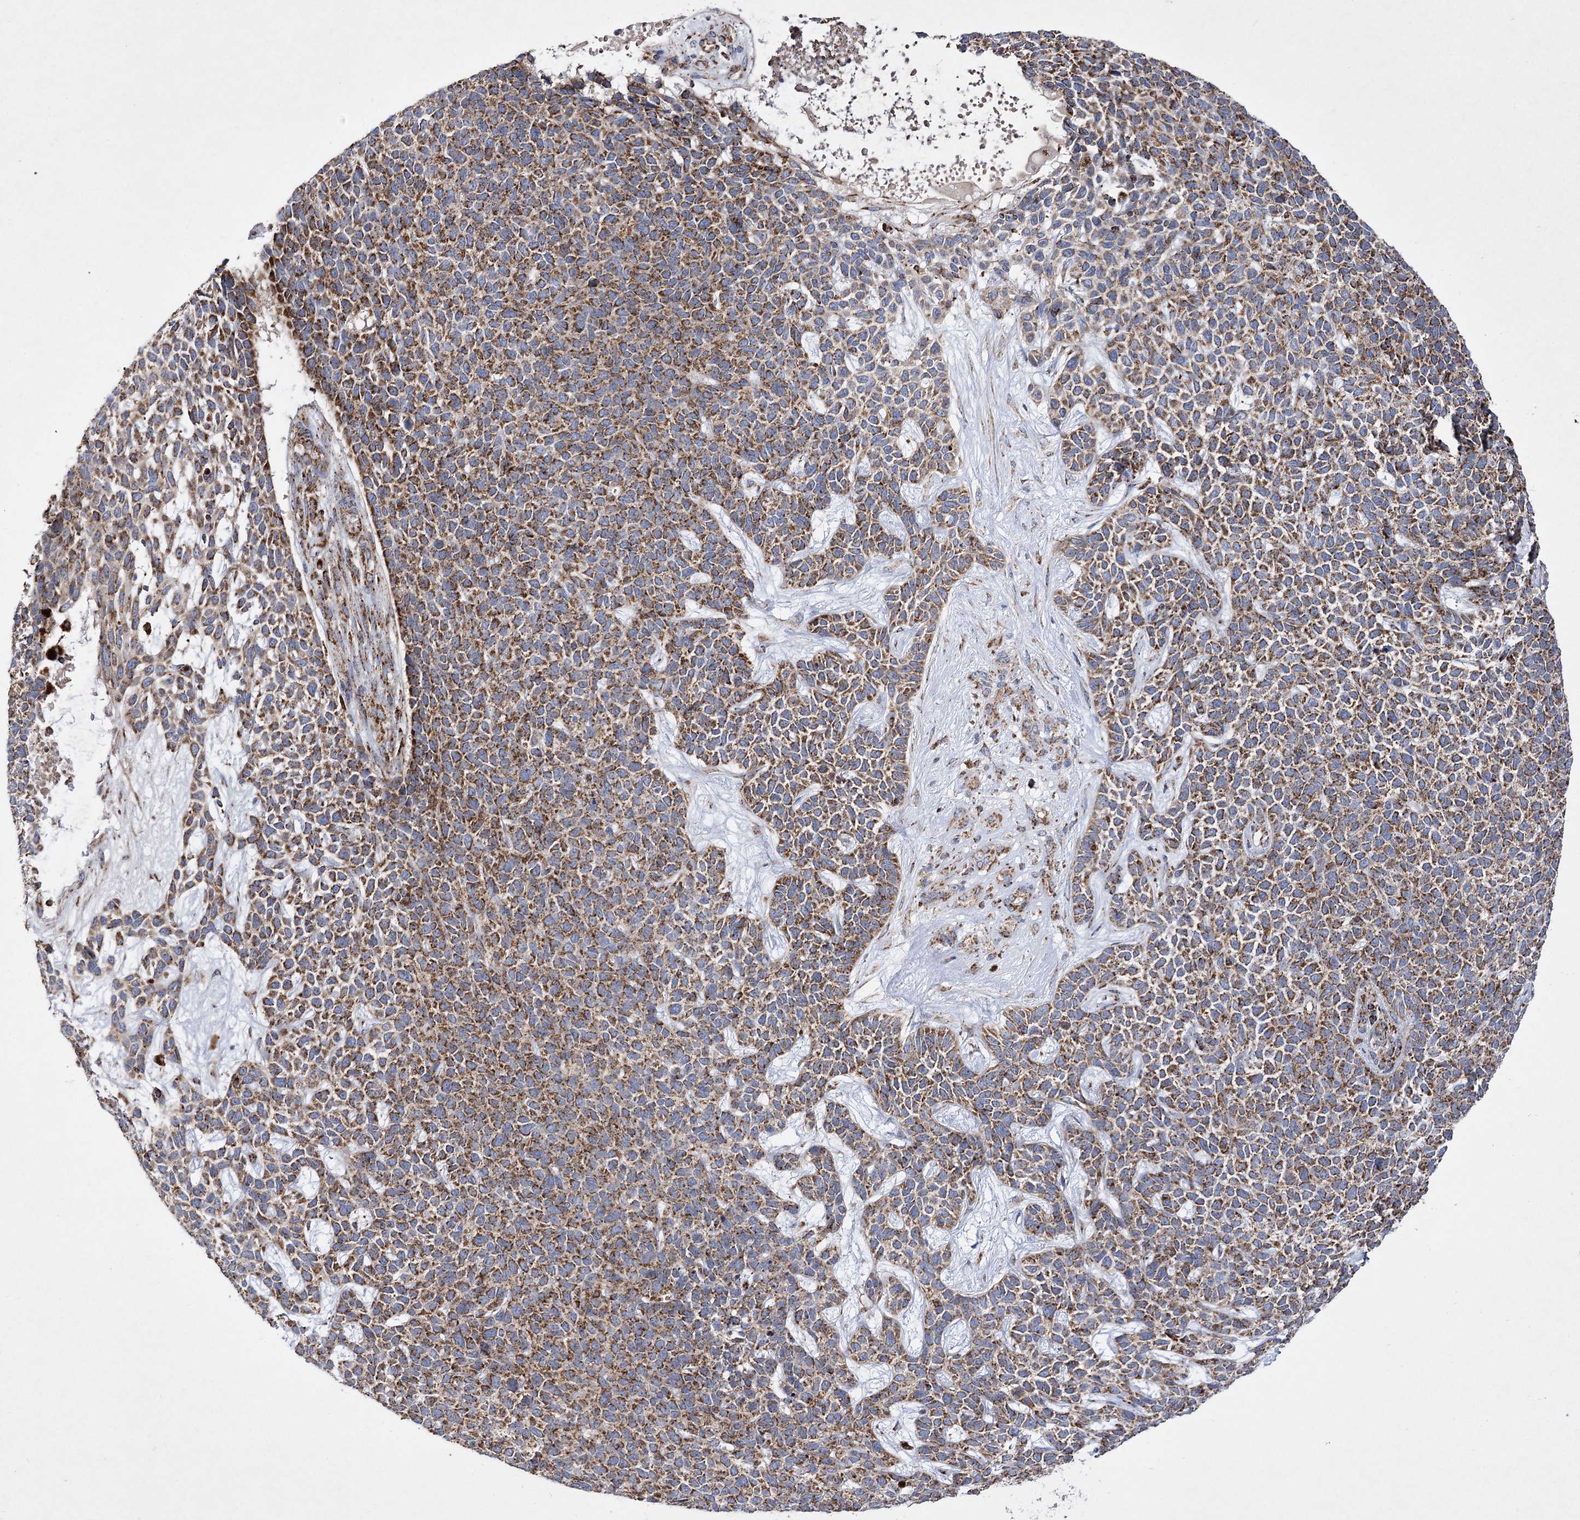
{"staining": {"intensity": "moderate", "quantity": ">75%", "location": "cytoplasmic/membranous"}, "tissue": "skin cancer", "cell_type": "Tumor cells", "image_type": "cancer", "snomed": [{"axis": "morphology", "description": "Basal cell carcinoma"}, {"axis": "topography", "description": "Skin"}], "caption": "Human skin cancer (basal cell carcinoma) stained with a brown dye shows moderate cytoplasmic/membranous positive positivity in approximately >75% of tumor cells.", "gene": "ASNSD1", "patient": {"sex": "female", "age": 84}}